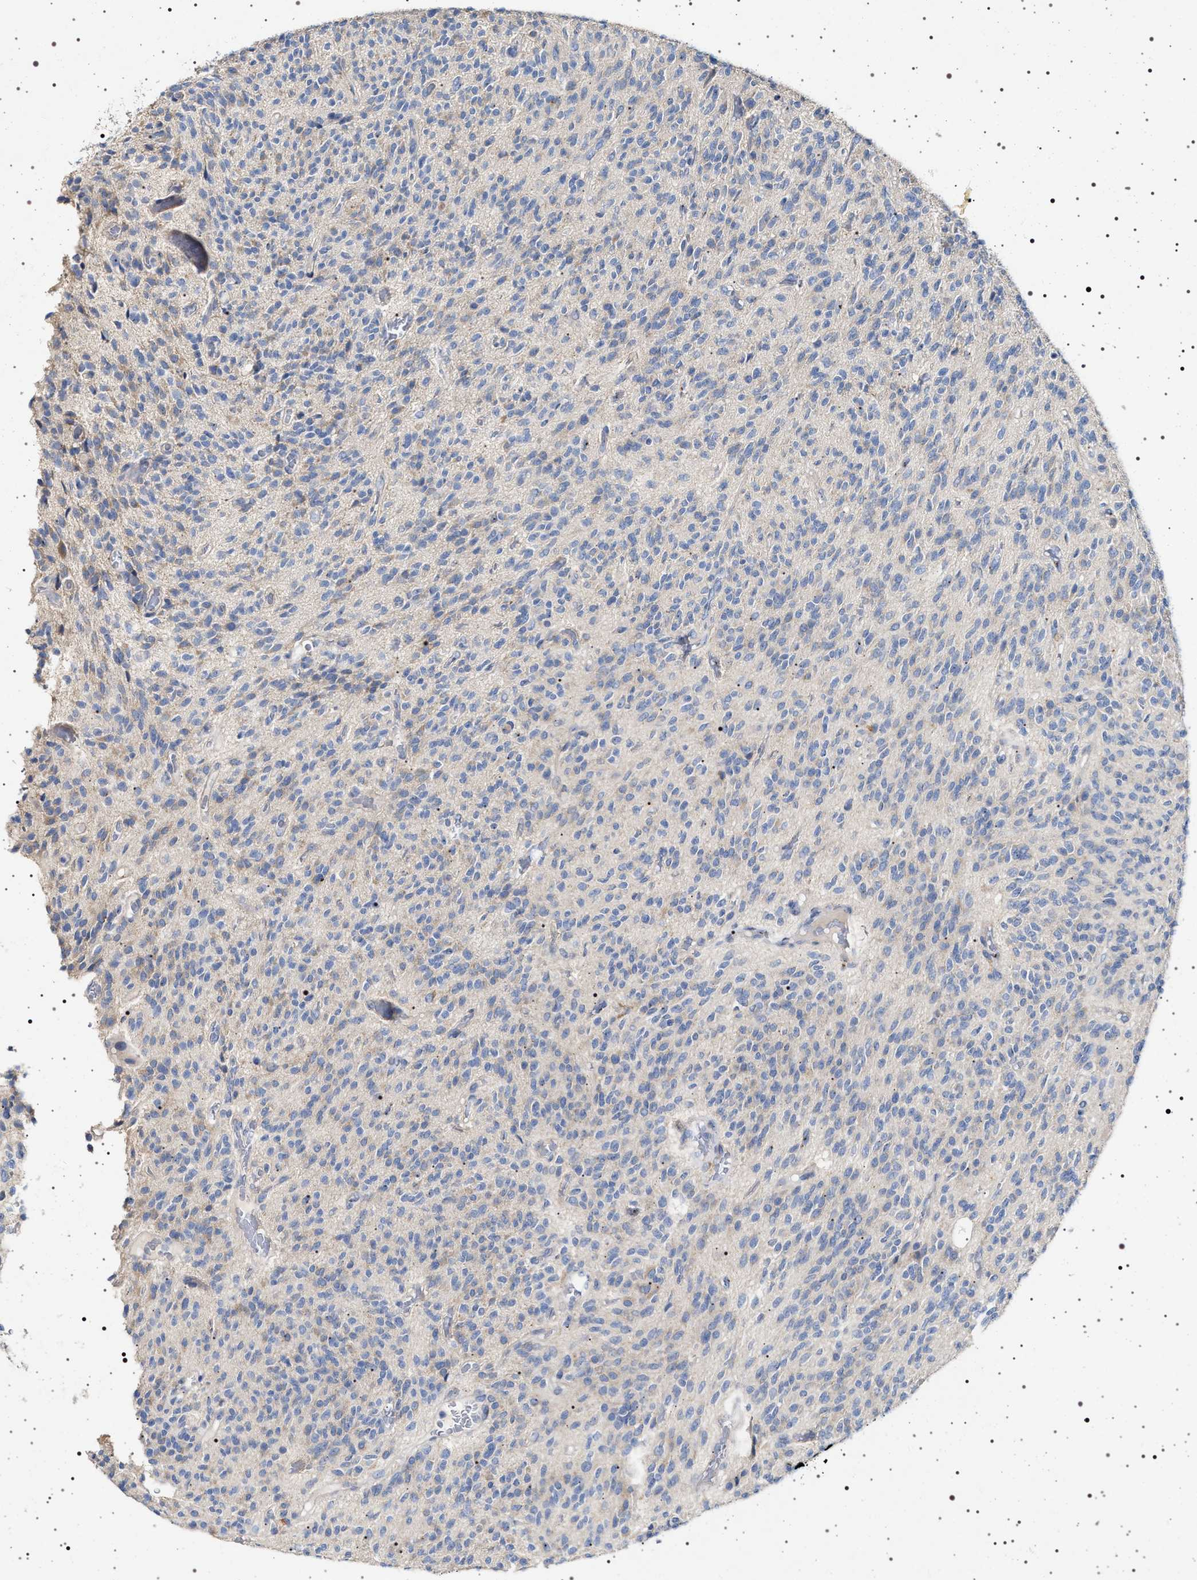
{"staining": {"intensity": "negative", "quantity": "none", "location": "none"}, "tissue": "glioma", "cell_type": "Tumor cells", "image_type": "cancer", "snomed": [{"axis": "morphology", "description": "Glioma, malignant, High grade"}, {"axis": "topography", "description": "Brain"}], "caption": "The micrograph displays no staining of tumor cells in glioma. (DAB IHC, high magnification).", "gene": "NAALADL2", "patient": {"sex": "male", "age": 34}}